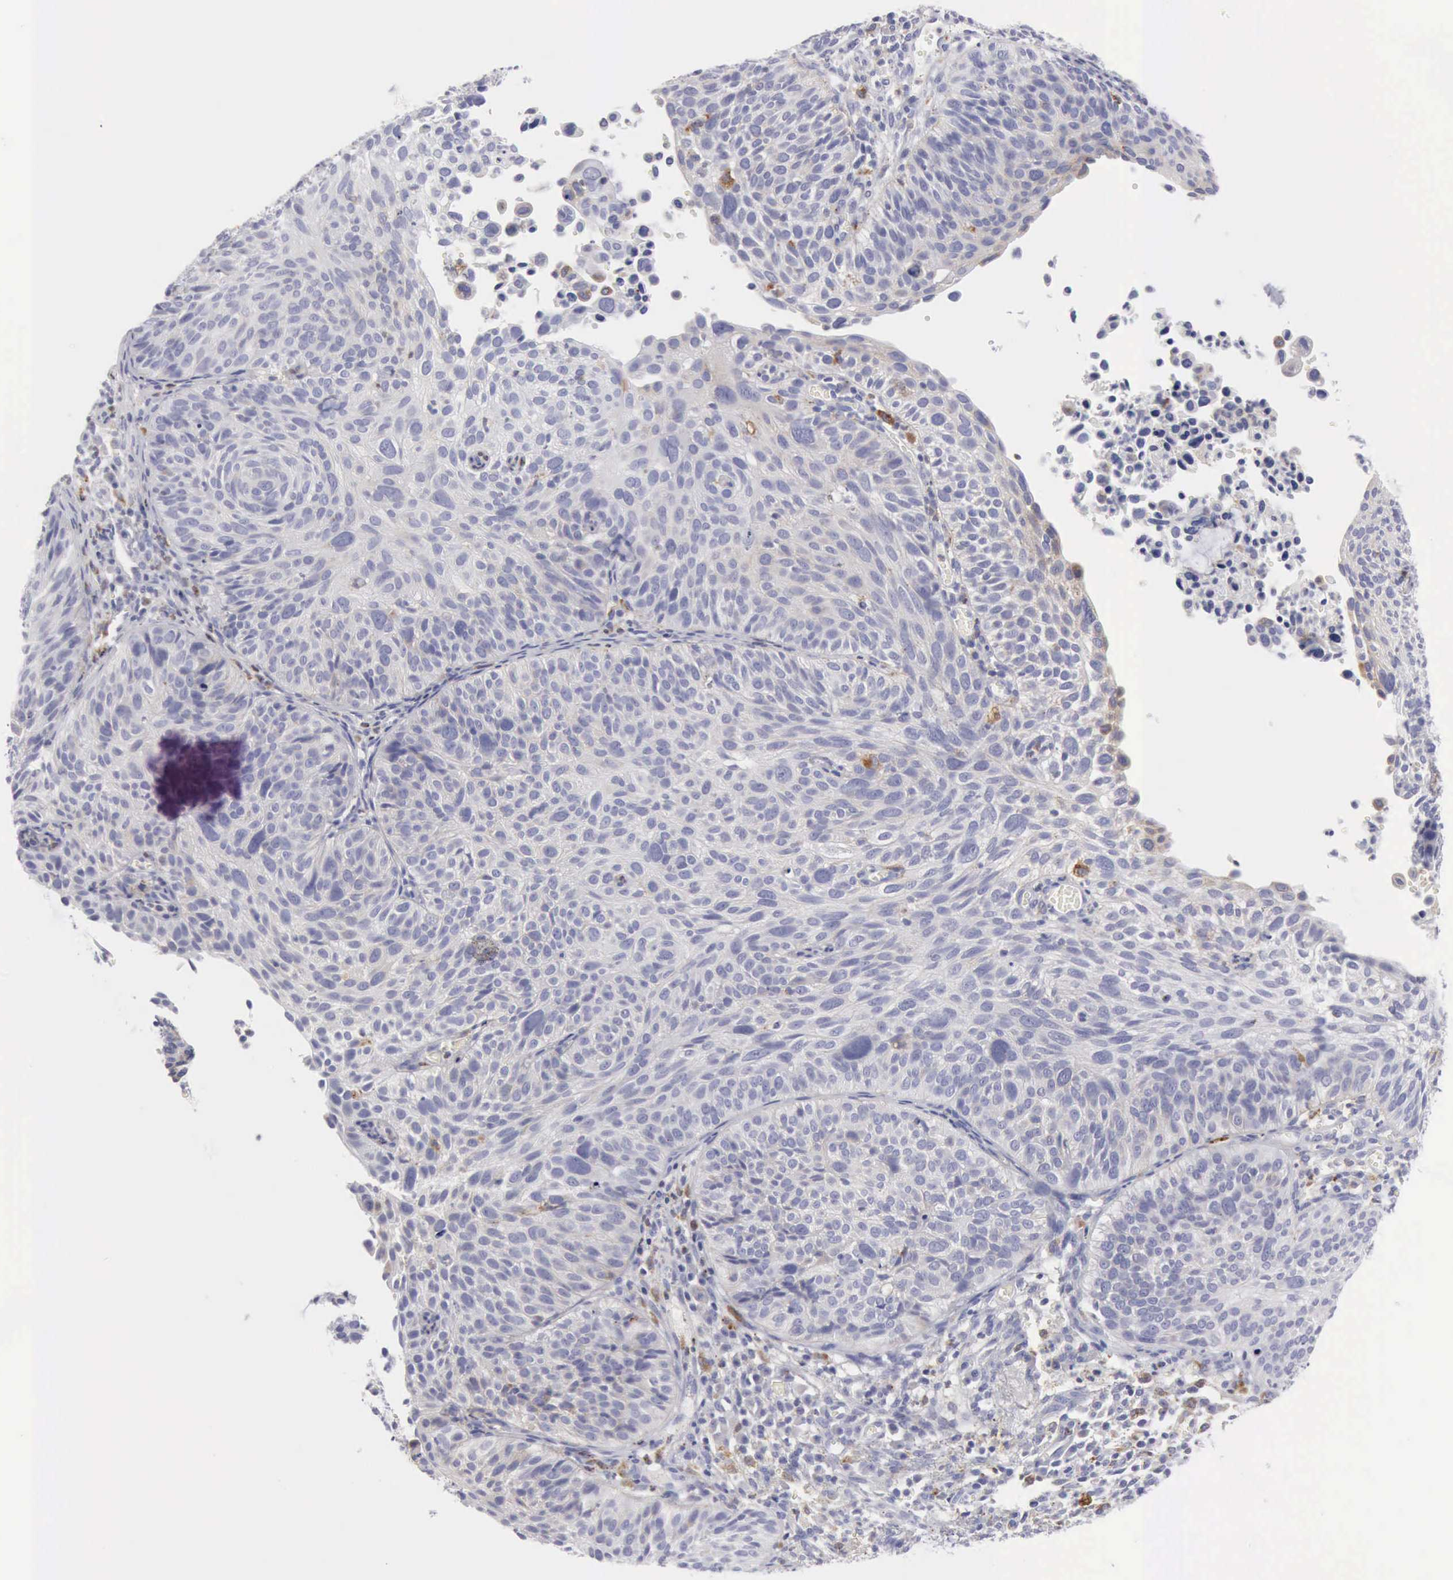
{"staining": {"intensity": "negative", "quantity": "none", "location": "none"}, "tissue": "cervical cancer", "cell_type": "Tumor cells", "image_type": "cancer", "snomed": [{"axis": "morphology", "description": "Squamous cell carcinoma, NOS"}, {"axis": "topography", "description": "Cervix"}], "caption": "High power microscopy histopathology image of an immunohistochemistry photomicrograph of squamous cell carcinoma (cervical), revealing no significant positivity in tumor cells.", "gene": "CTSS", "patient": {"sex": "female", "age": 36}}